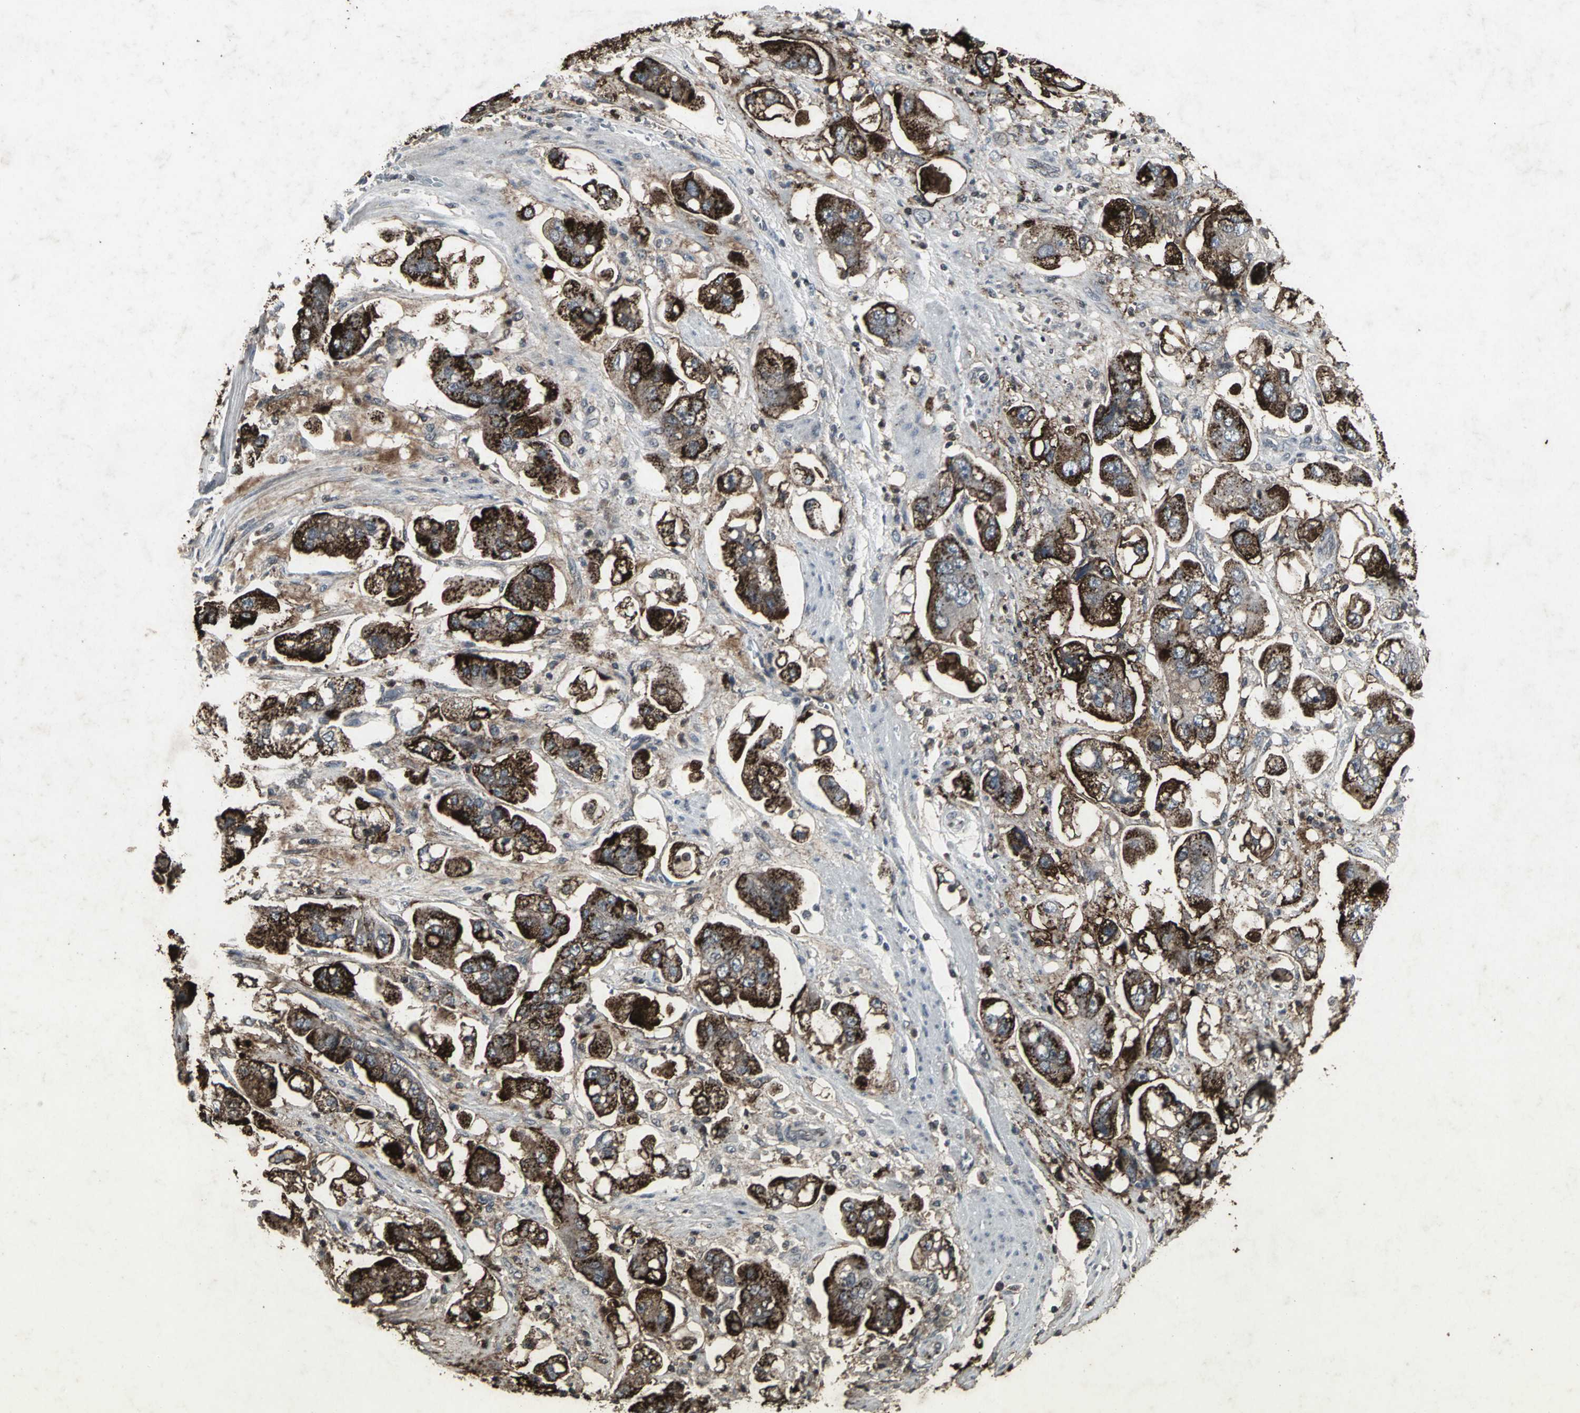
{"staining": {"intensity": "strong", "quantity": ">75%", "location": "cytoplasmic/membranous"}, "tissue": "stomach cancer", "cell_type": "Tumor cells", "image_type": "cancer", "snomed": [{"axis": "morphology", "description": "Adenocarcinoma, NOS"}, {"axis": "topography", "description": "Stomach"}], "caption": "A histopathology image showing strong cytoplasmic/membranous positivity in approximately >75% of tumor cells in adenocarcinoma (stomach), as visualized by brown immunohistochemical staining.", "gene": "BMP4", "patient": {"sex": "male", "age": 62}}